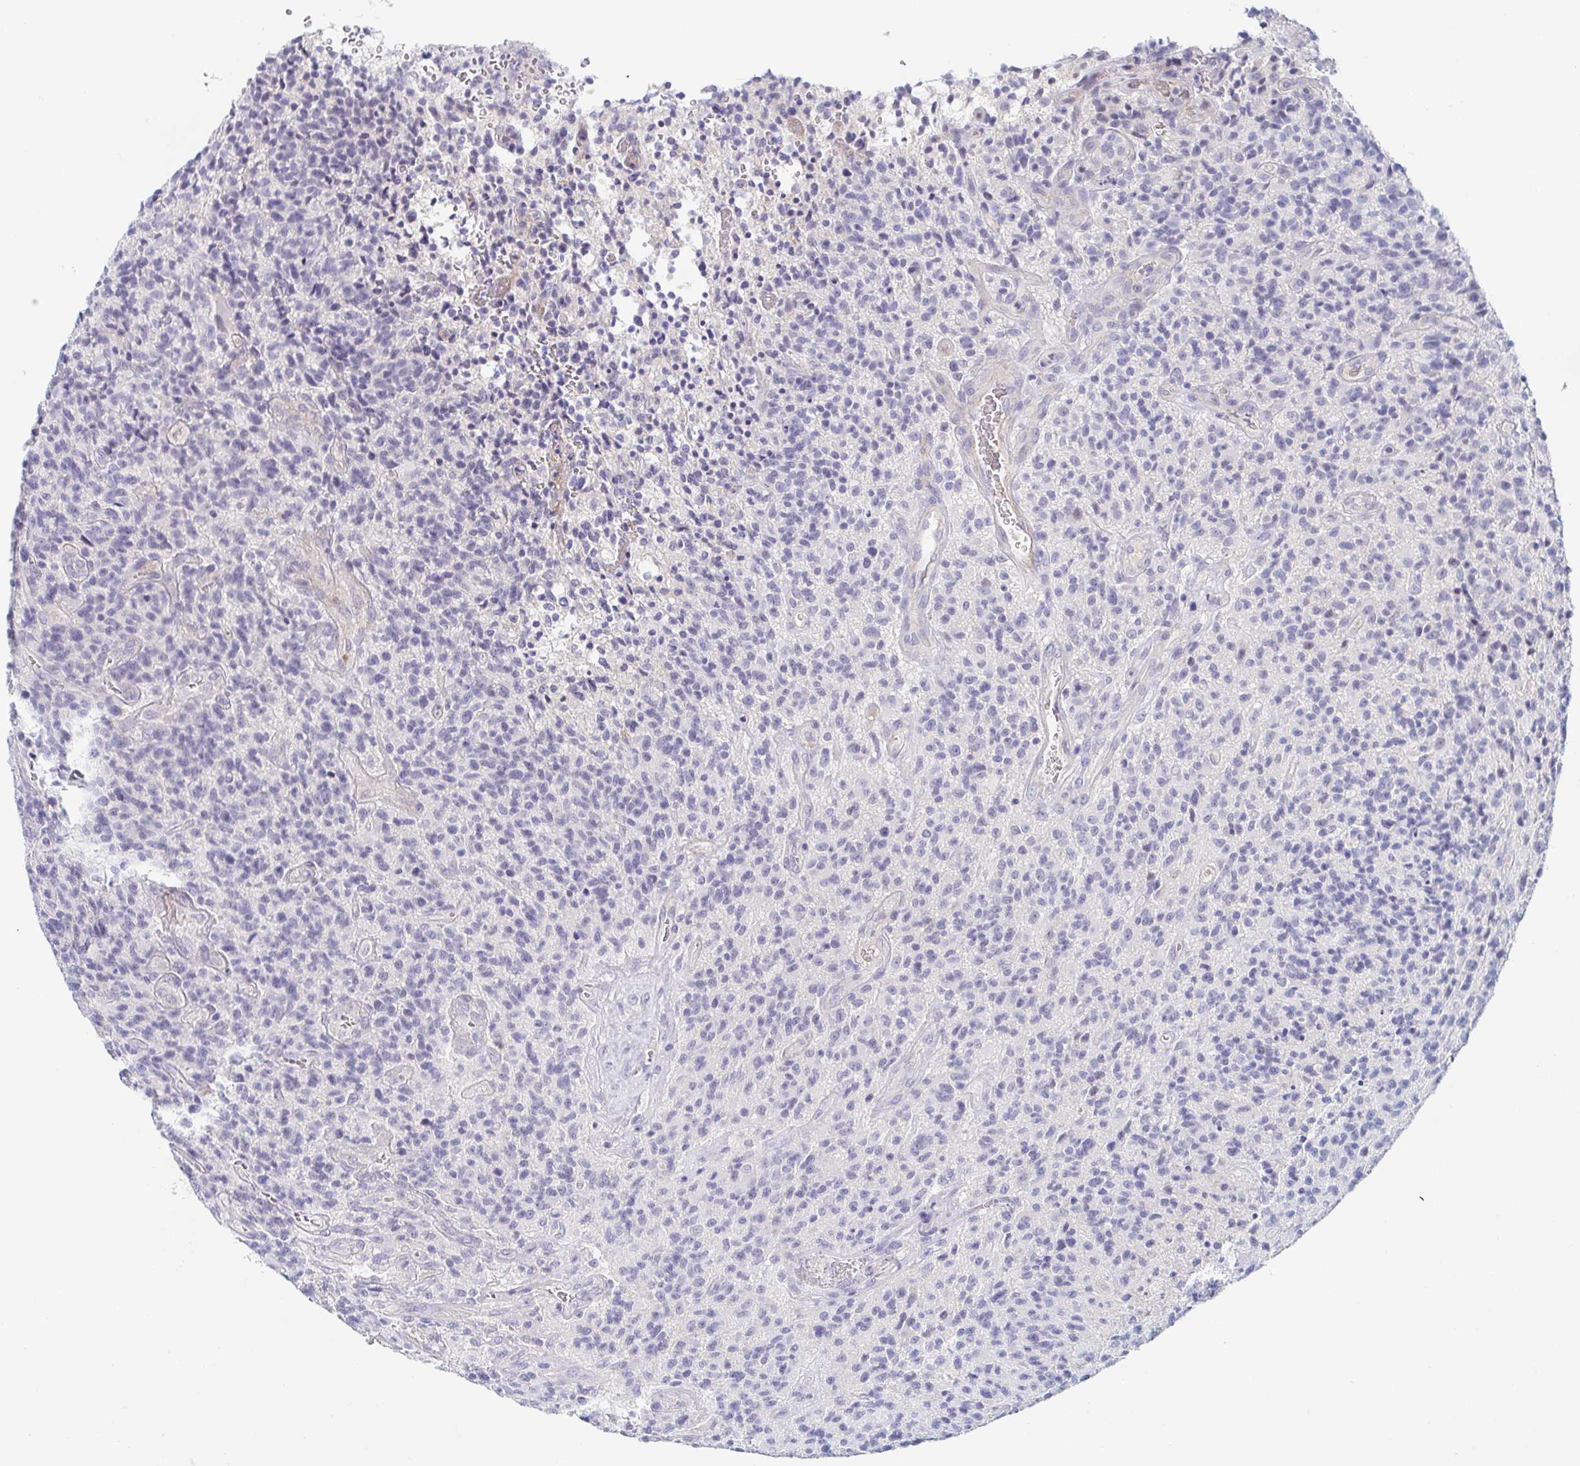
{"staining": {"intensity": "negative", "quantity": "none", "location": "none"}, "tissue": "glioma", "cell_type": "Tumor cells", "image_type": "cancer", "snomed": [{"axis": "morphology", "description": "Glioma, malignant, High grade"}, {"axis": "topography", "description": "Brain"}], "caption": "This is an immunohistochemistry (IHC) micrograph of glioma. There is no expression in tumor cells.", "gene": "RHOV", "patient": {"sex": "male", "age": 76}}